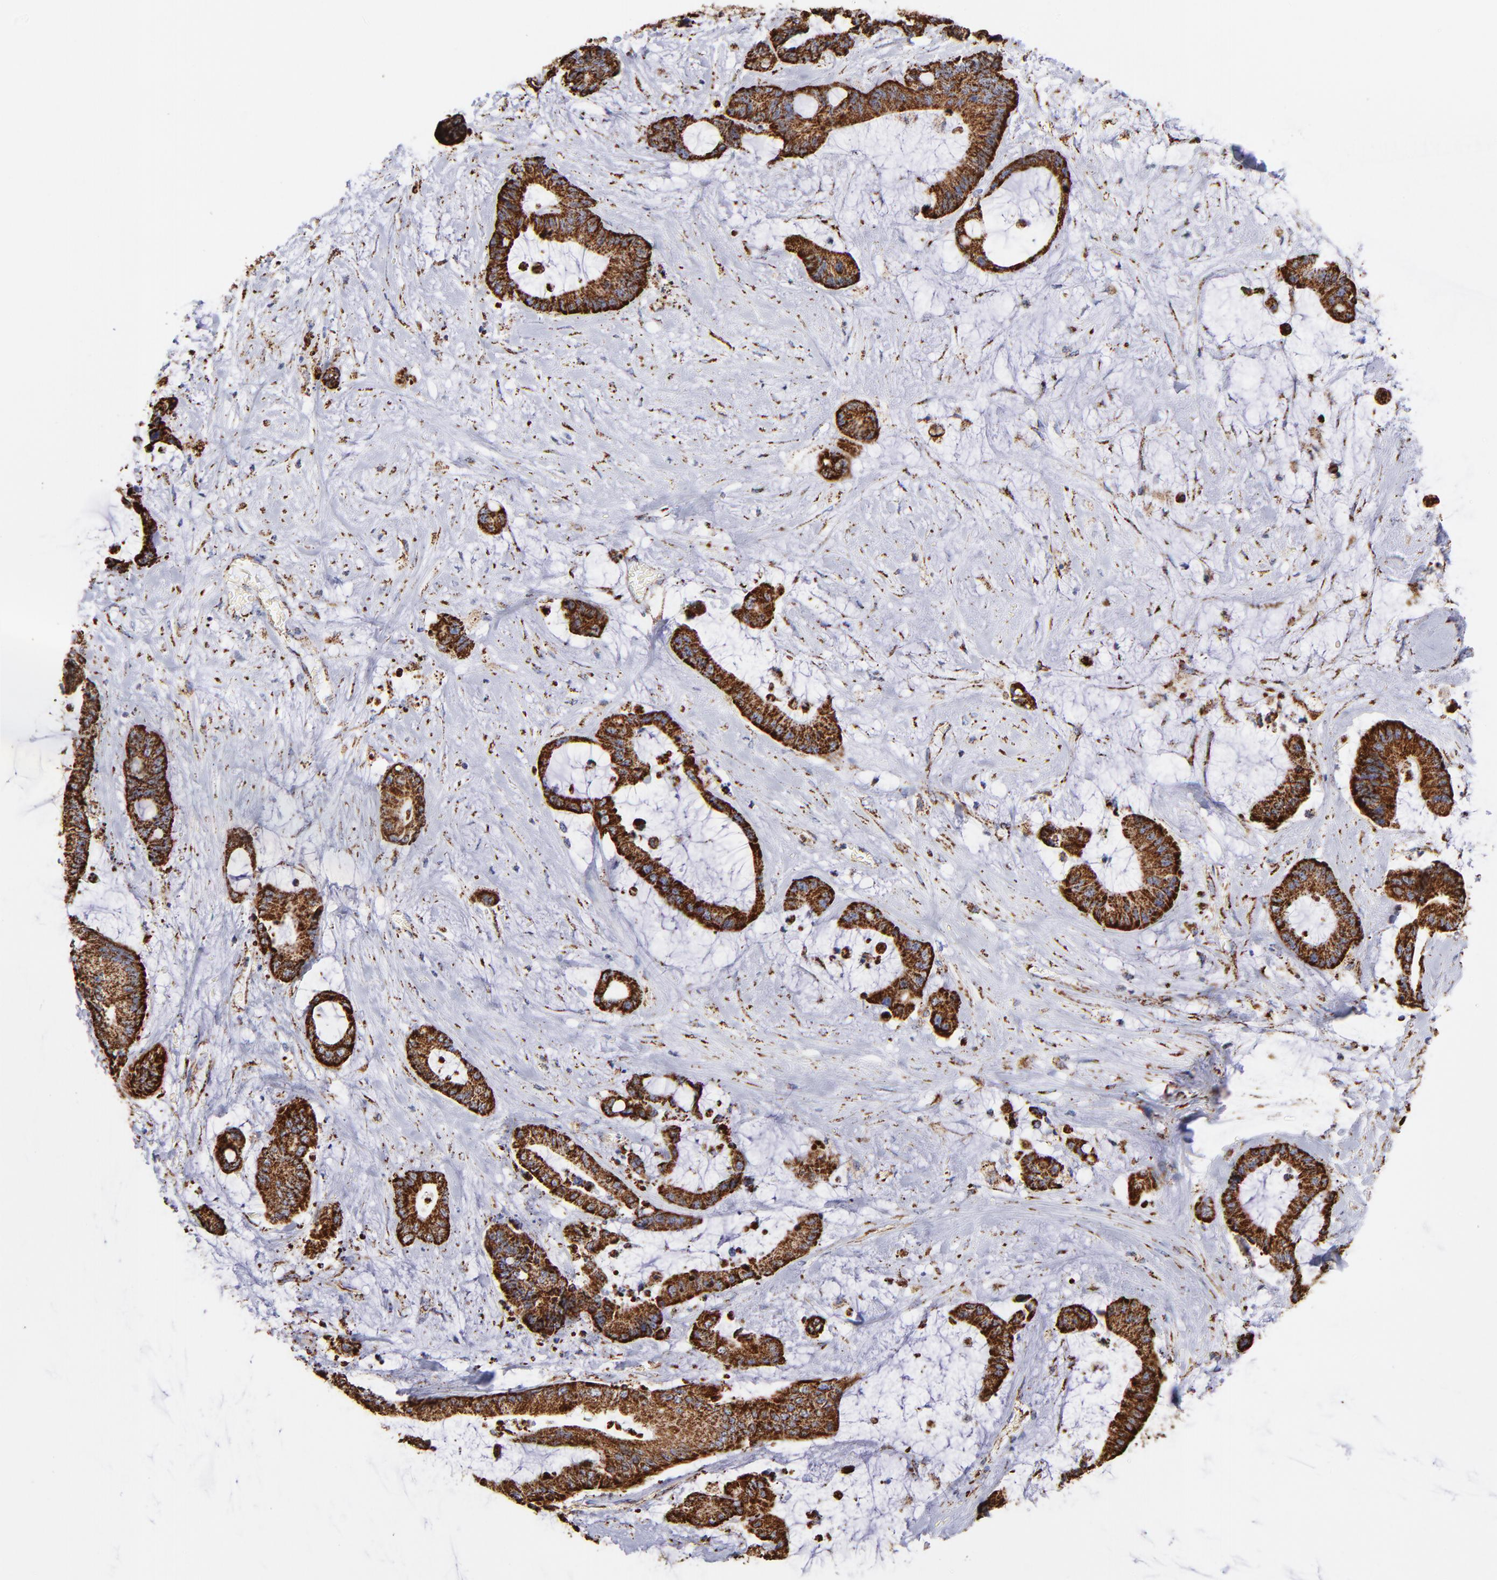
{"staining": {"intensity": "strong", "quantity": ">75%", "location": "cytoplasmic/membranous"}, "tissue": "liver cancer", "cell_type": "Tumor cells", "image_type": "cancer", "snomed": [{"axis": "morphology", "description": "Cholangiocarcinoma"}, {"axis": "topography", "description": "Liver"}], "caption": "The immunohistochemical stain shows strong cytoplasmic/membranous expression in tumor cells of cholangiocarcinoma (liver) tissue.", "gene": "PHB1", "patient": {"sex": "female", "age": 73}}